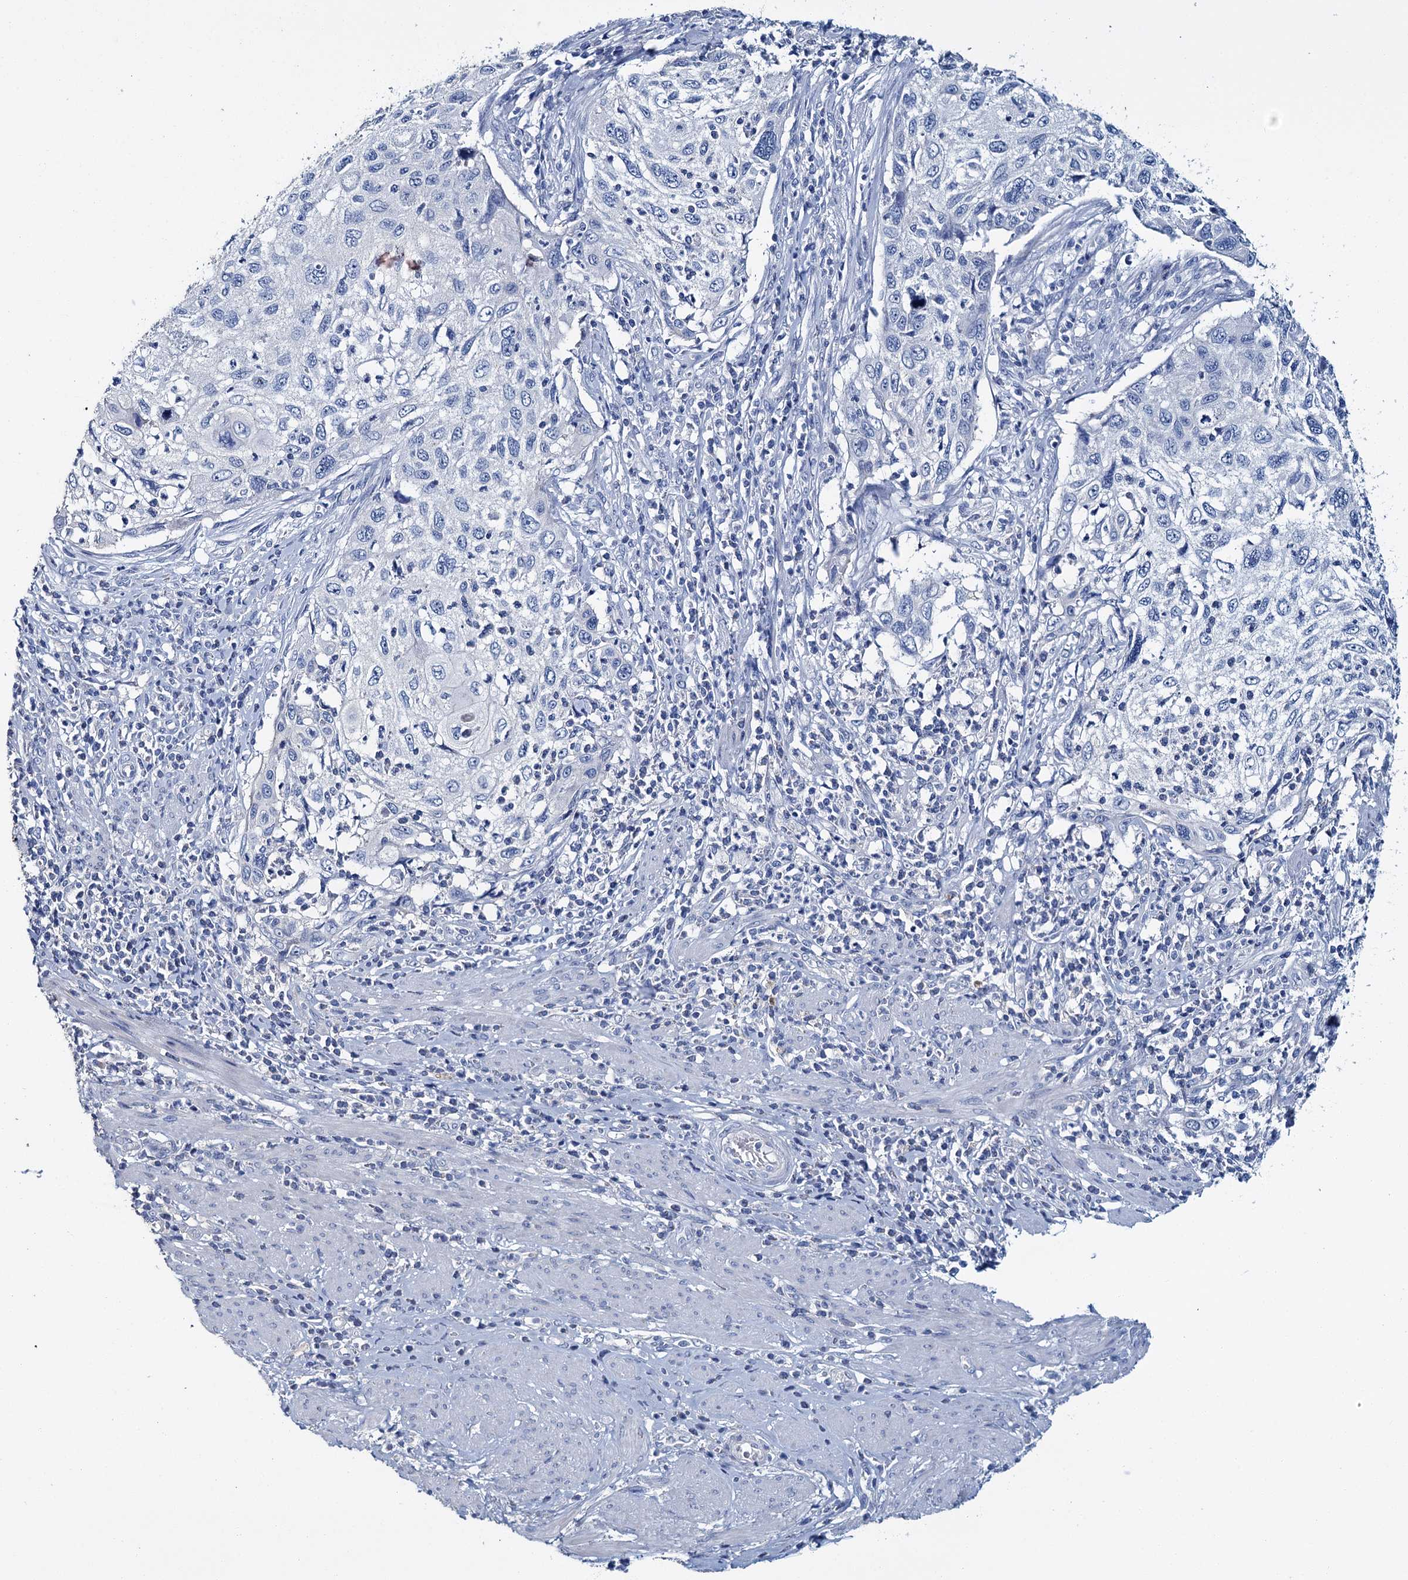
{"staining": {"intensity": "negative", "quantity": "none", "location": "none"}, "tissue": "cervical cancer", "cell_type": "Tumor cells", "image_type": "cancer", "snomed": [{"axis": "morphology", "description": "Squamous cell carcinoma, NOS"}, {"axis": "topography", "description": "Cervix"}], "caption": "High power microscopy photomicrograph of an IHC micrograph of cervical squamous cell carcinoma, revealing no significant positivity in tumor cells.", "gene": "SNCB", "patient": {"sex": "female", "age": 70}}